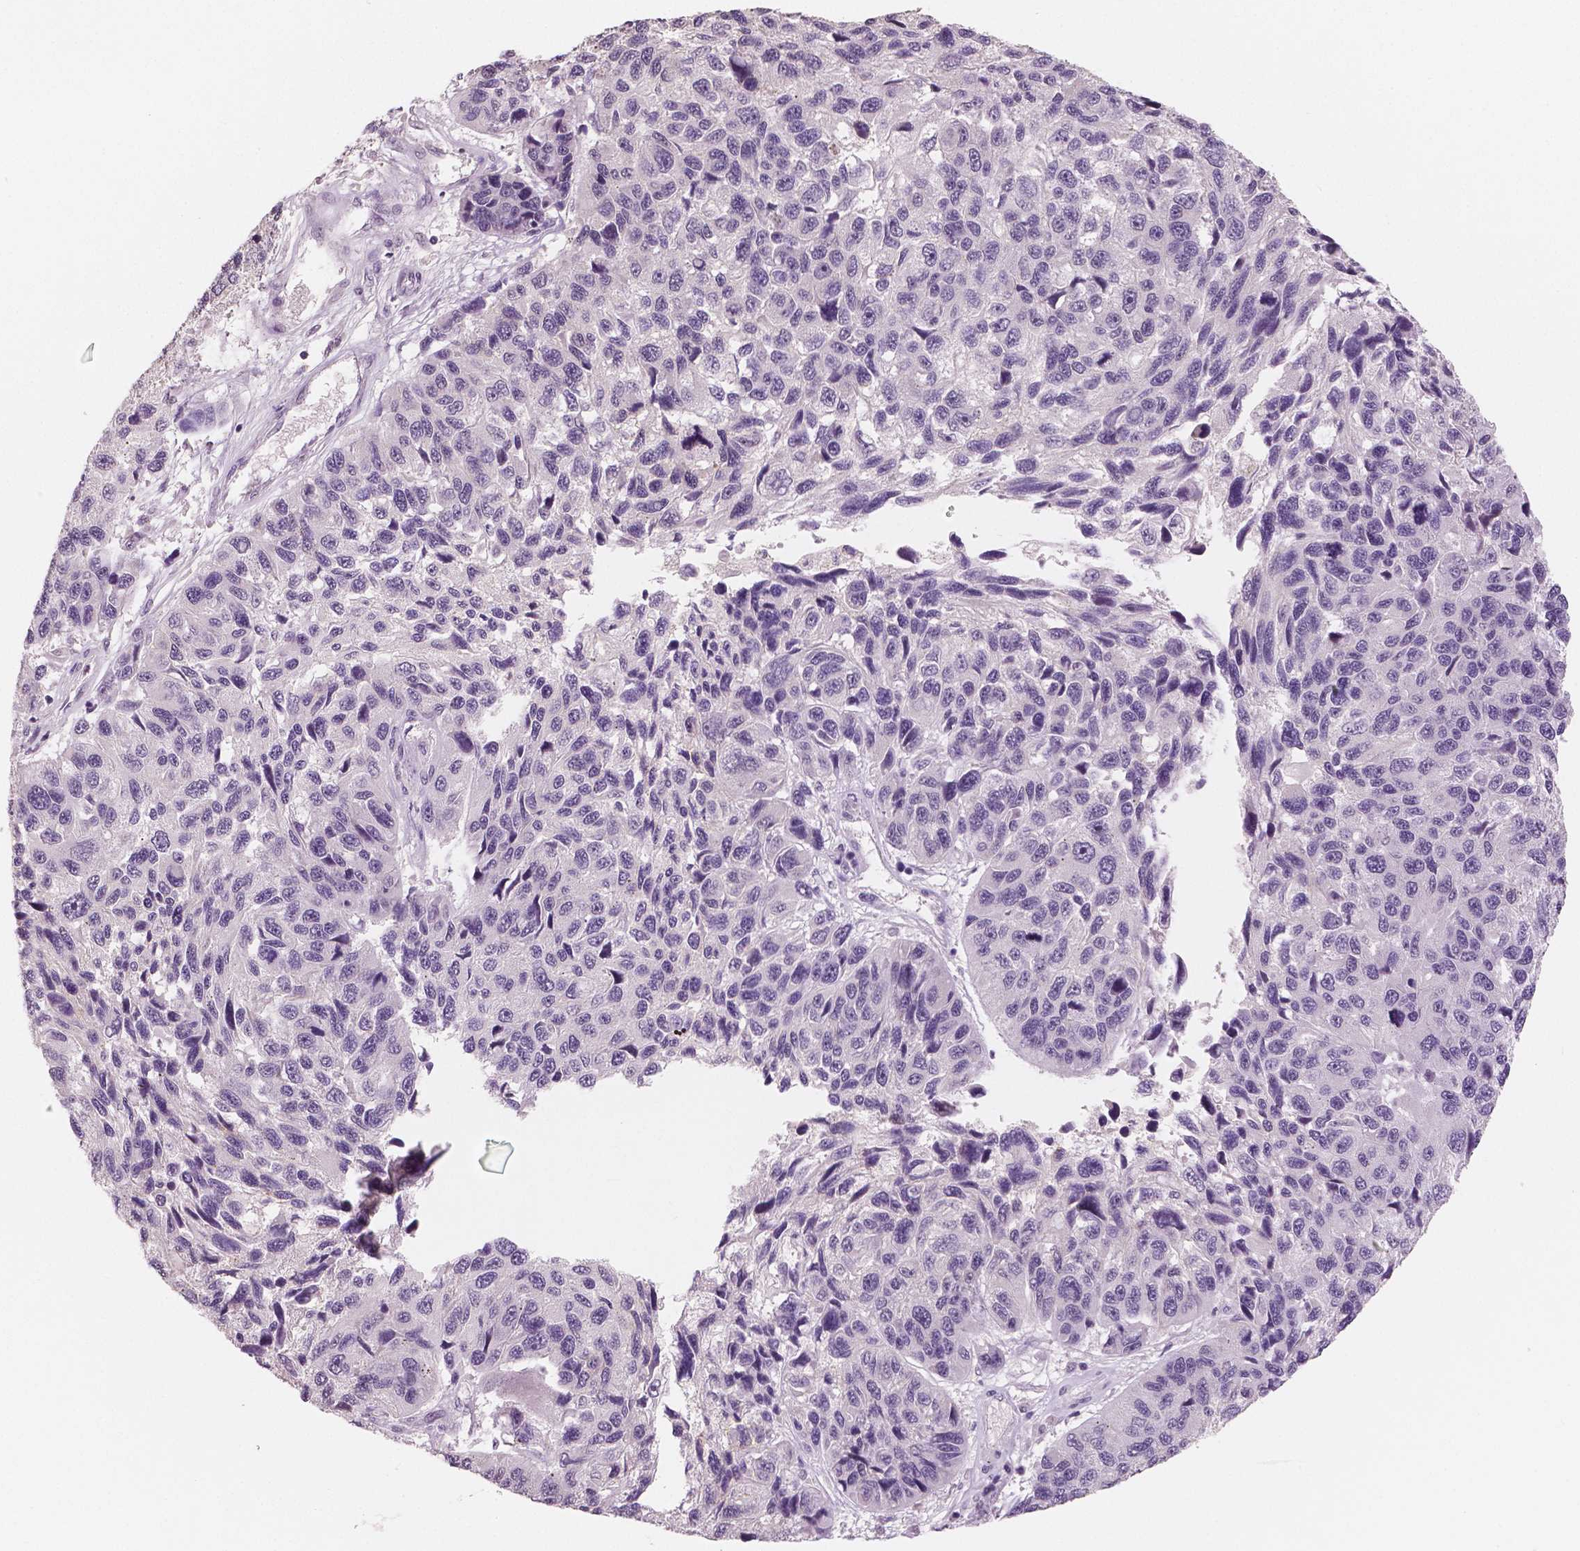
{"staining": {"intensity": "negative", "quantity": "none", "location": "none"}, "tissue": "melanoma", "cell_type": "Tumor cells", "image_type": "cancer", "snomed": [{"axis": "morphology", "description": "Malignant melanoma, NOS"}, {"axis": "topography", "description": "Skin"}], "caption": "High magnification brightfield microscopy of malignant melanoma stained with DAB (3,3'-diaminobenzidine) (brown) and counterstained with hematoxylin (blue): tumor cells show no significant expression.", "gene": "KIT", "patient": {"sex": "male", "age": 53}}